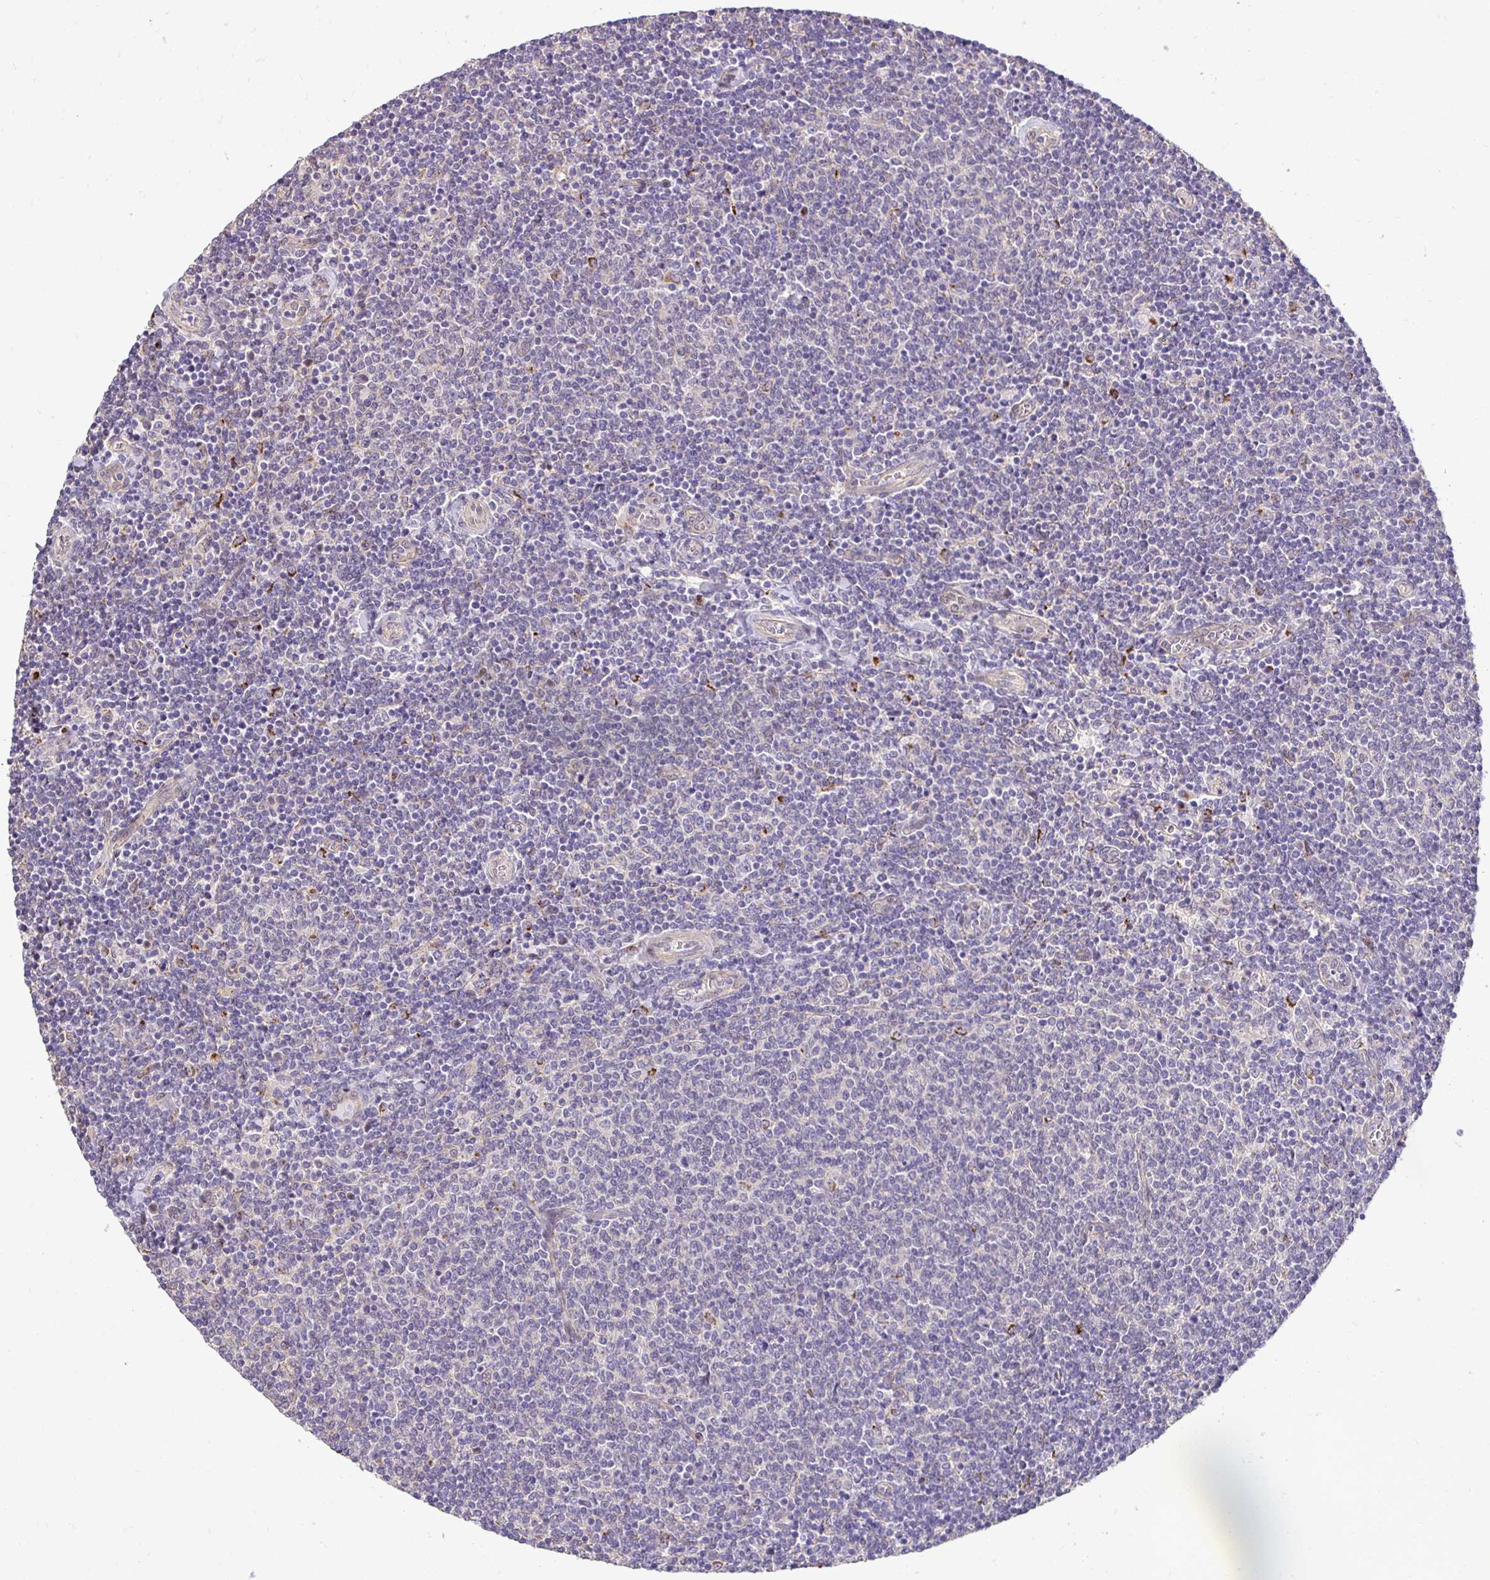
{"staining": {"intensity": "negative", "quantity": "none", "location": "none"}, "tissue": "lymphoma", "cell_type": "Tumor cells", "image_type": "cancer", "snomed": [{"axis": "morphology", "description": "Malignant lymphoma, non-Hodgkin's type, Low grade"}, {"axis": "topography", "description": "Lymph node"}], "caption": "Protein analysis of lymphoma displays no significant expression in tumor cells.", "gene": "SLC9A1", "patient": {"sex": "male", "age": 52}}